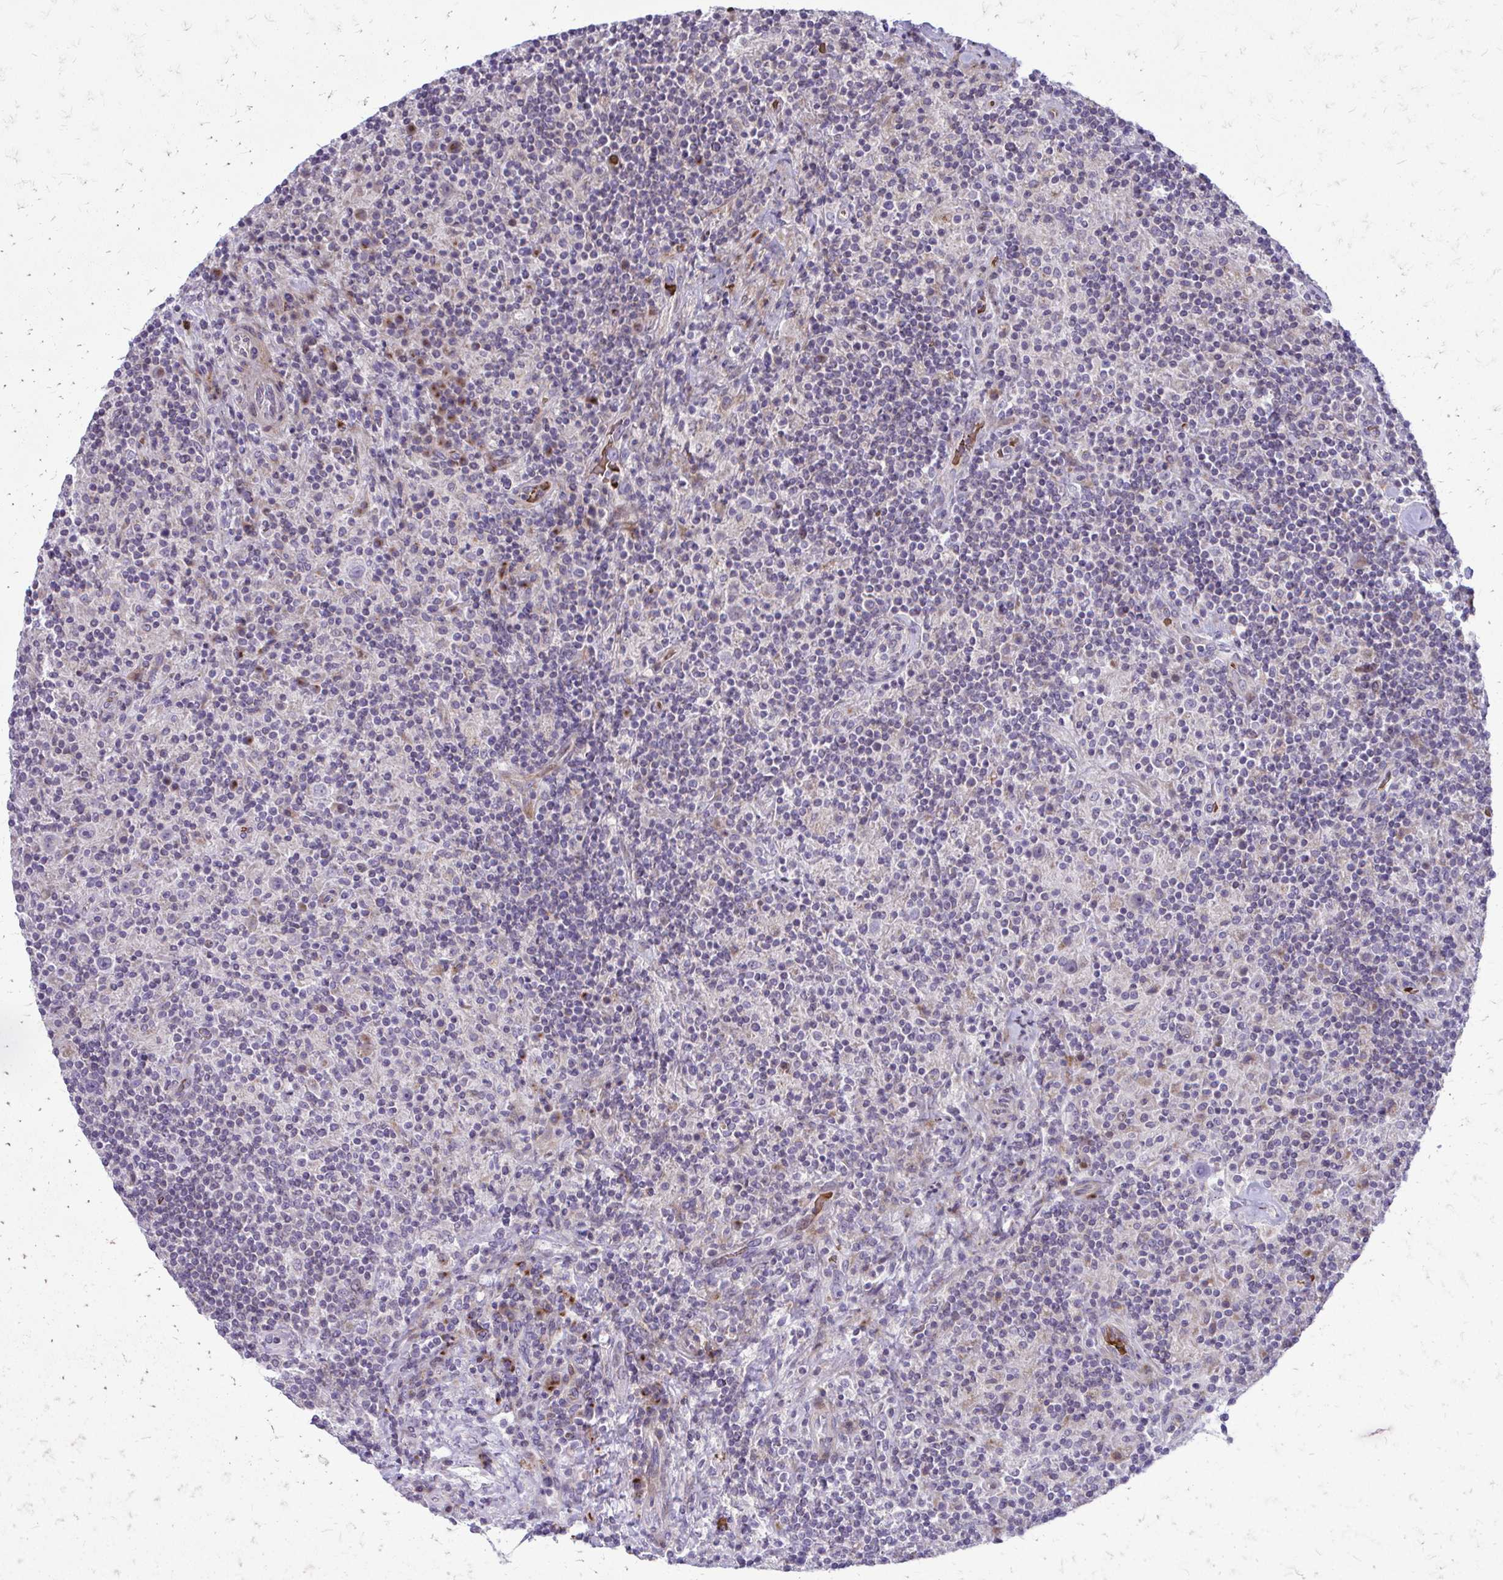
{"staining": {"intensity": "negative", "quantity": "none", "location": "none"}, "tissue": "lymphoma", "cell_type": "Tumor cells", "image_type": "cancer", "snomed": [{"axis": "morphology", "description": "Hodgkin's disease, NOS"}, {"axis": "topography", "description": "Lymph node"}], "caption": "Histopathology image shows no protein expression in tumor cells of lymphoma tissue.", "gene": "FUNDC2", "patient": {"sex": "male", "age": 70}}